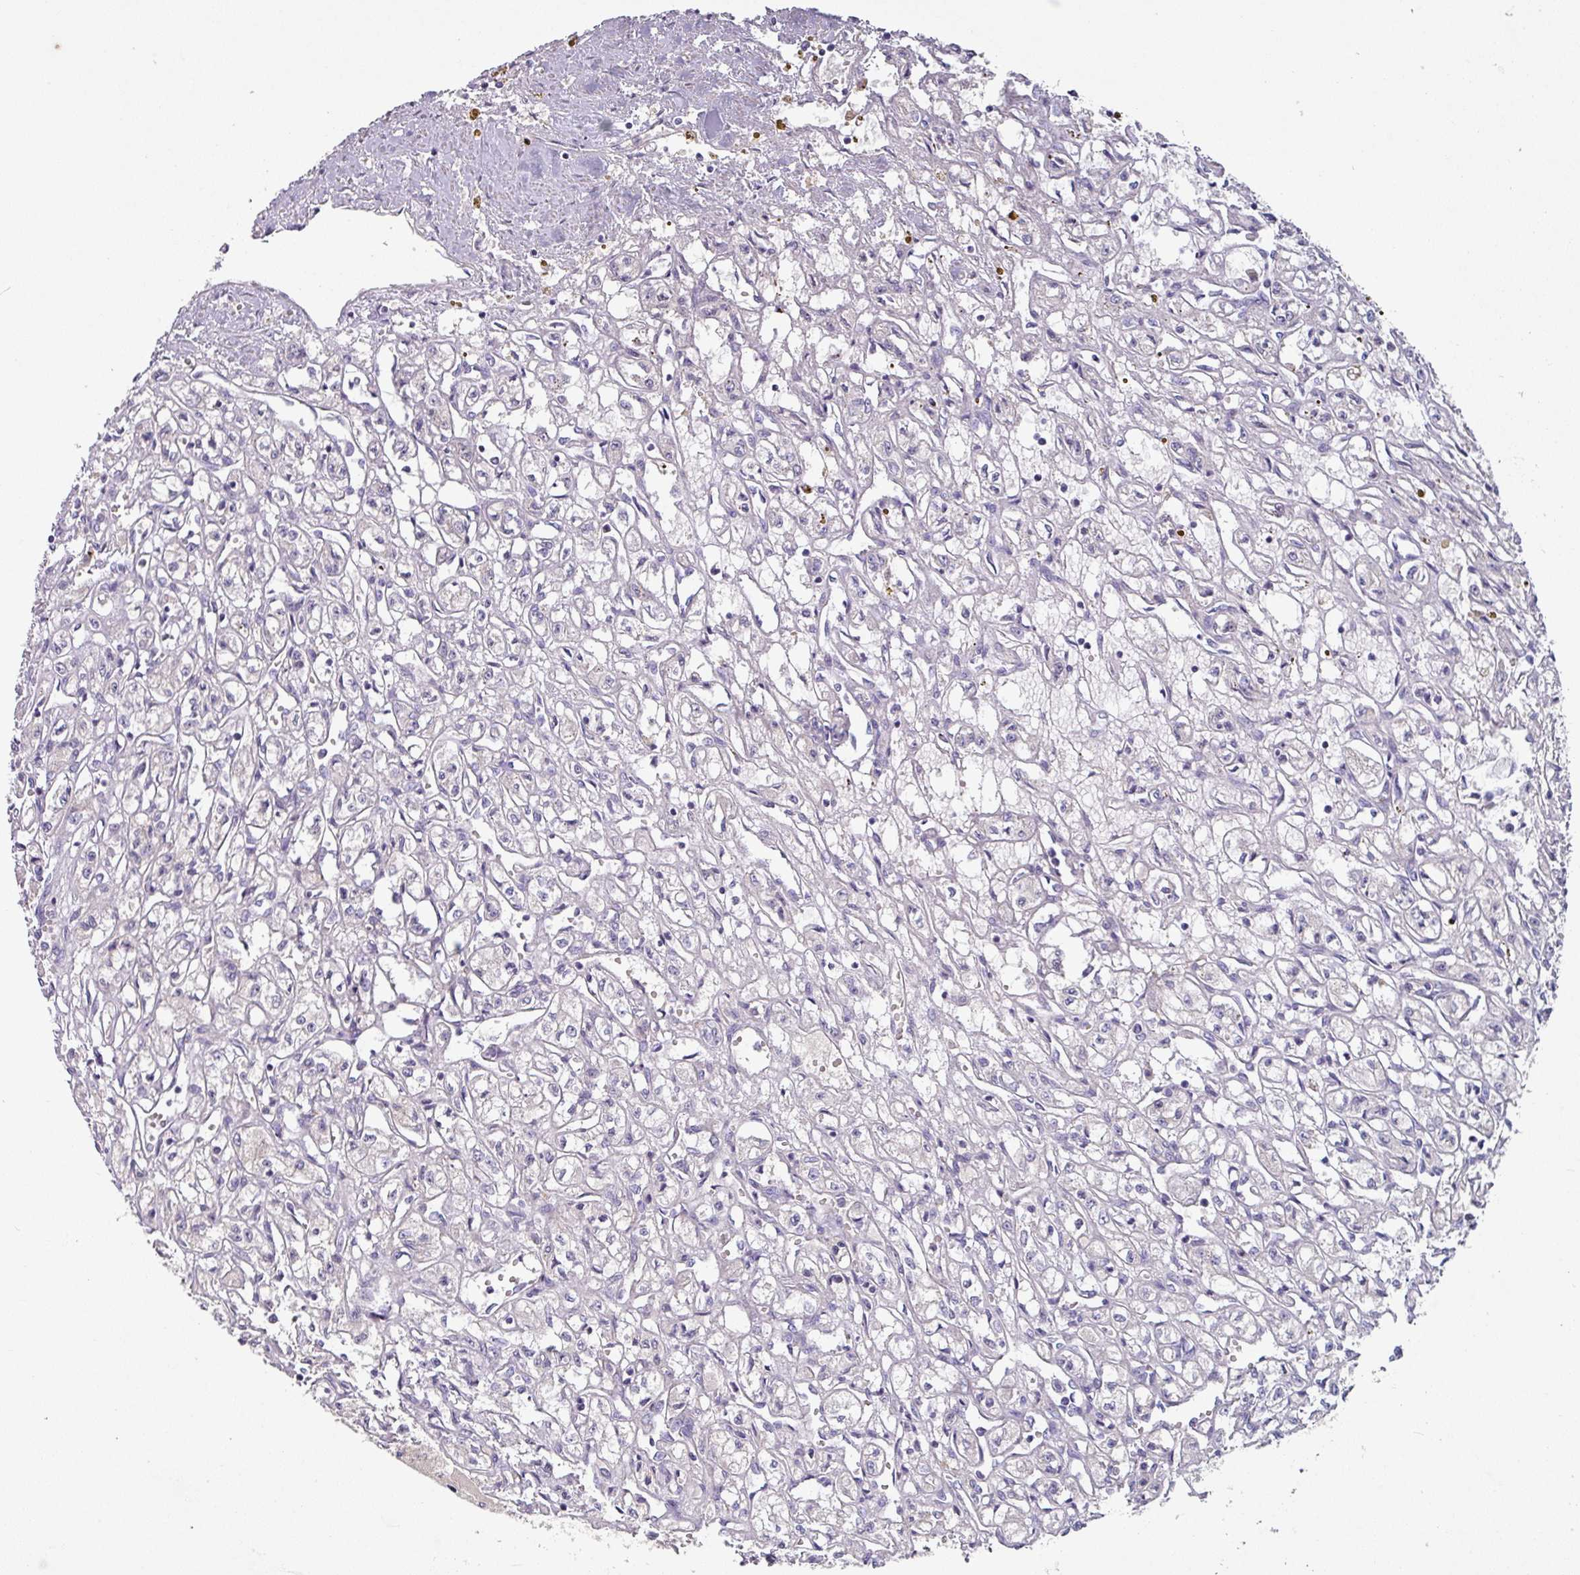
{"staining": {"intensity": "negative", "quantity": "none", "location": "none"}, "tissue": "renal cancer", "cell_type": "Tumor cells", "image_type": "cancer", "snomed": [{"axis": "morphology", "description": "Adenocarcinoma, NOS"}, {"axis": "topography", "description": "Kidney"}], "caption": "Tumor cells are negative for protein expression in human adenocarcinoma (renal).", "gene": "KLHL3", "patient": {"sex": "male", "age": 56}}